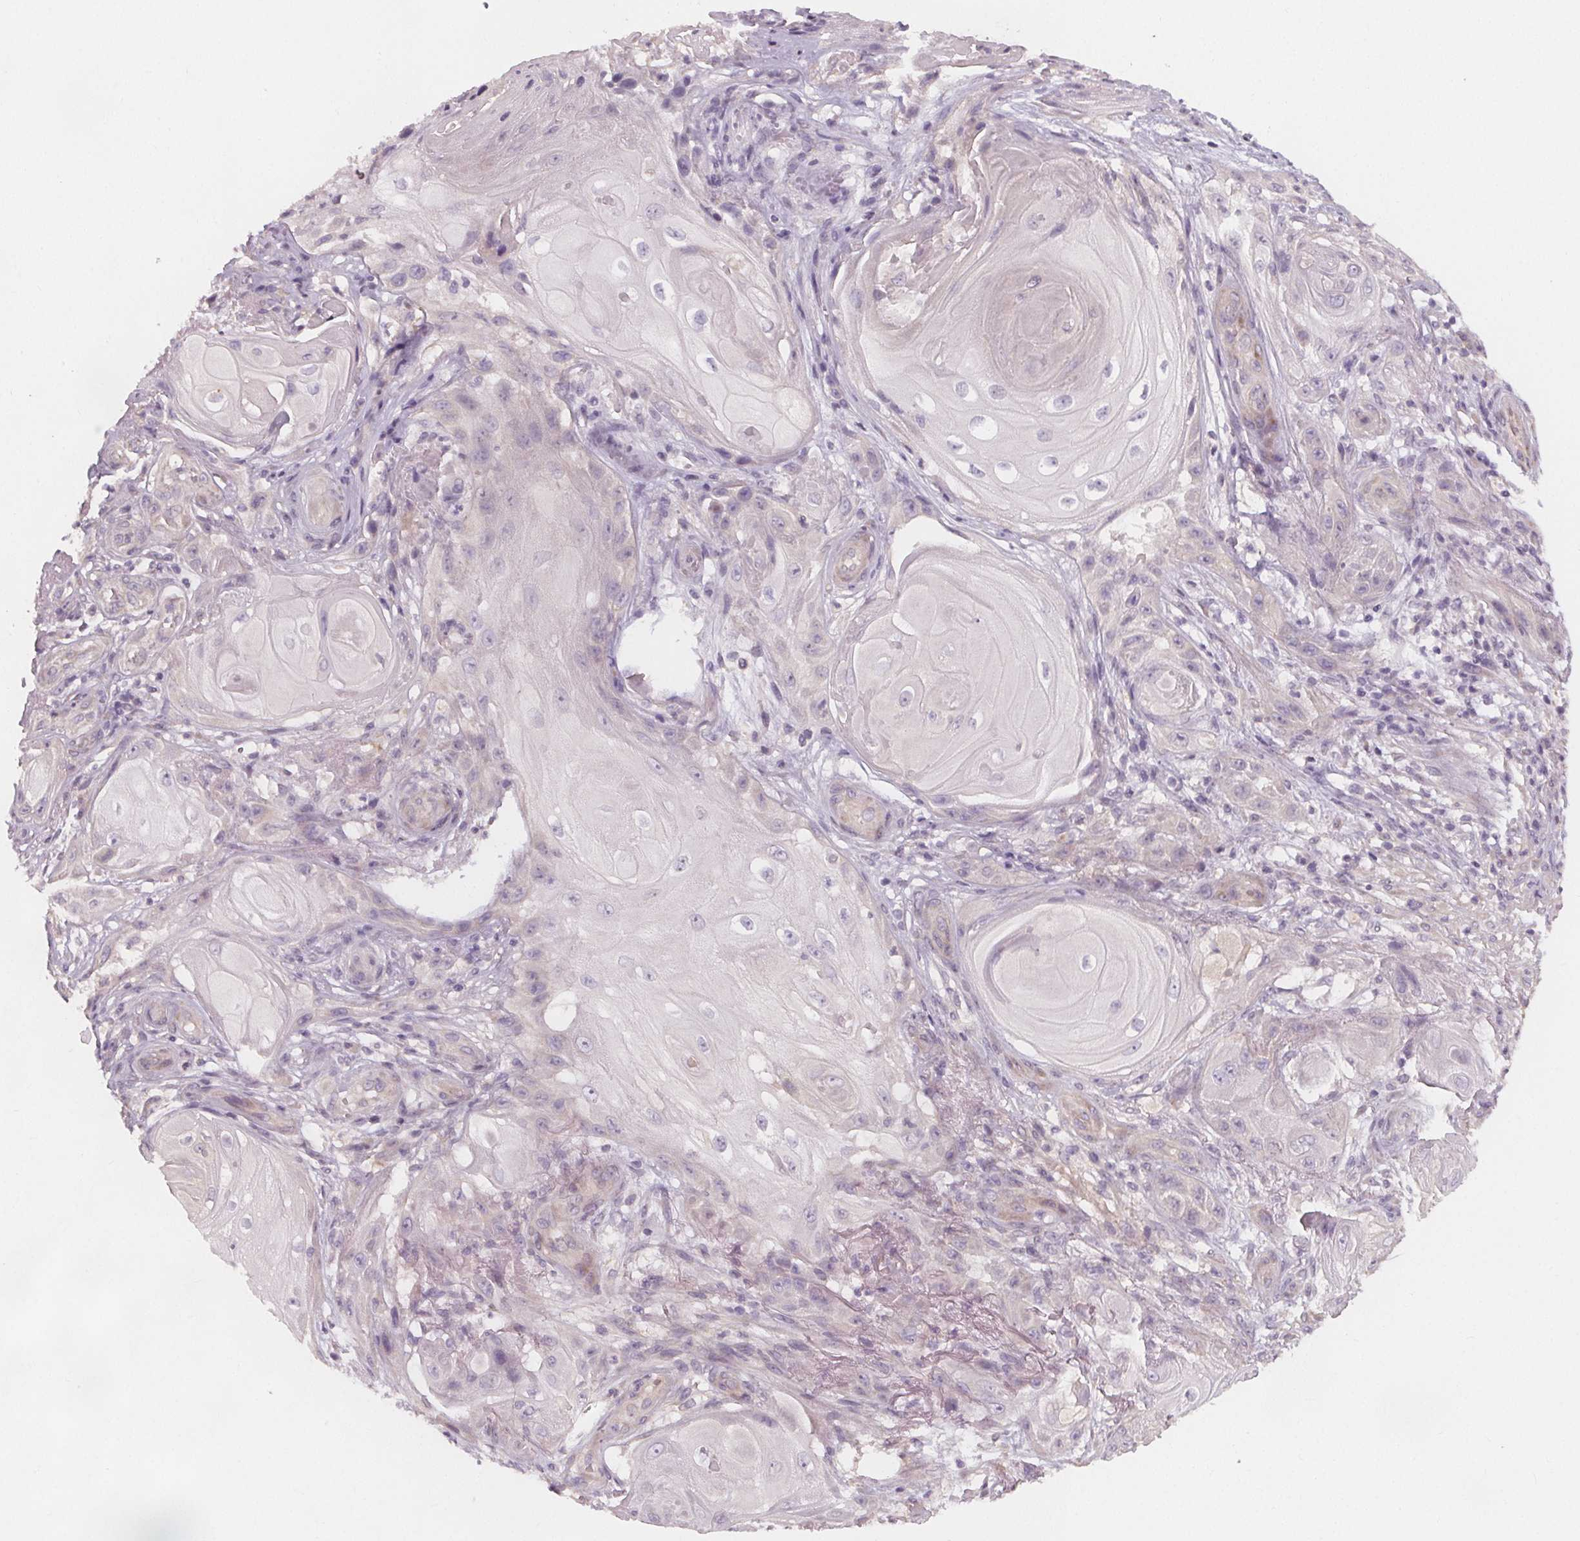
{"staining": {"intensity": "negative", "quantity": "none", "location": "none"}, "tissue": "skin cancer", "cell_type": "Tumor cells", "image_type": "cancer", "snomed": [{"axis": "morphology", "description": "Squamous cell carcinoma, NOS"}, {"axis": "topography", "description": "Skin"}], "caption": "Protein analysis of skin cancer shows no significant positivity in tumor cells.", "gene": "VNN1", "patient": {"sex": "male", "age": 62}}